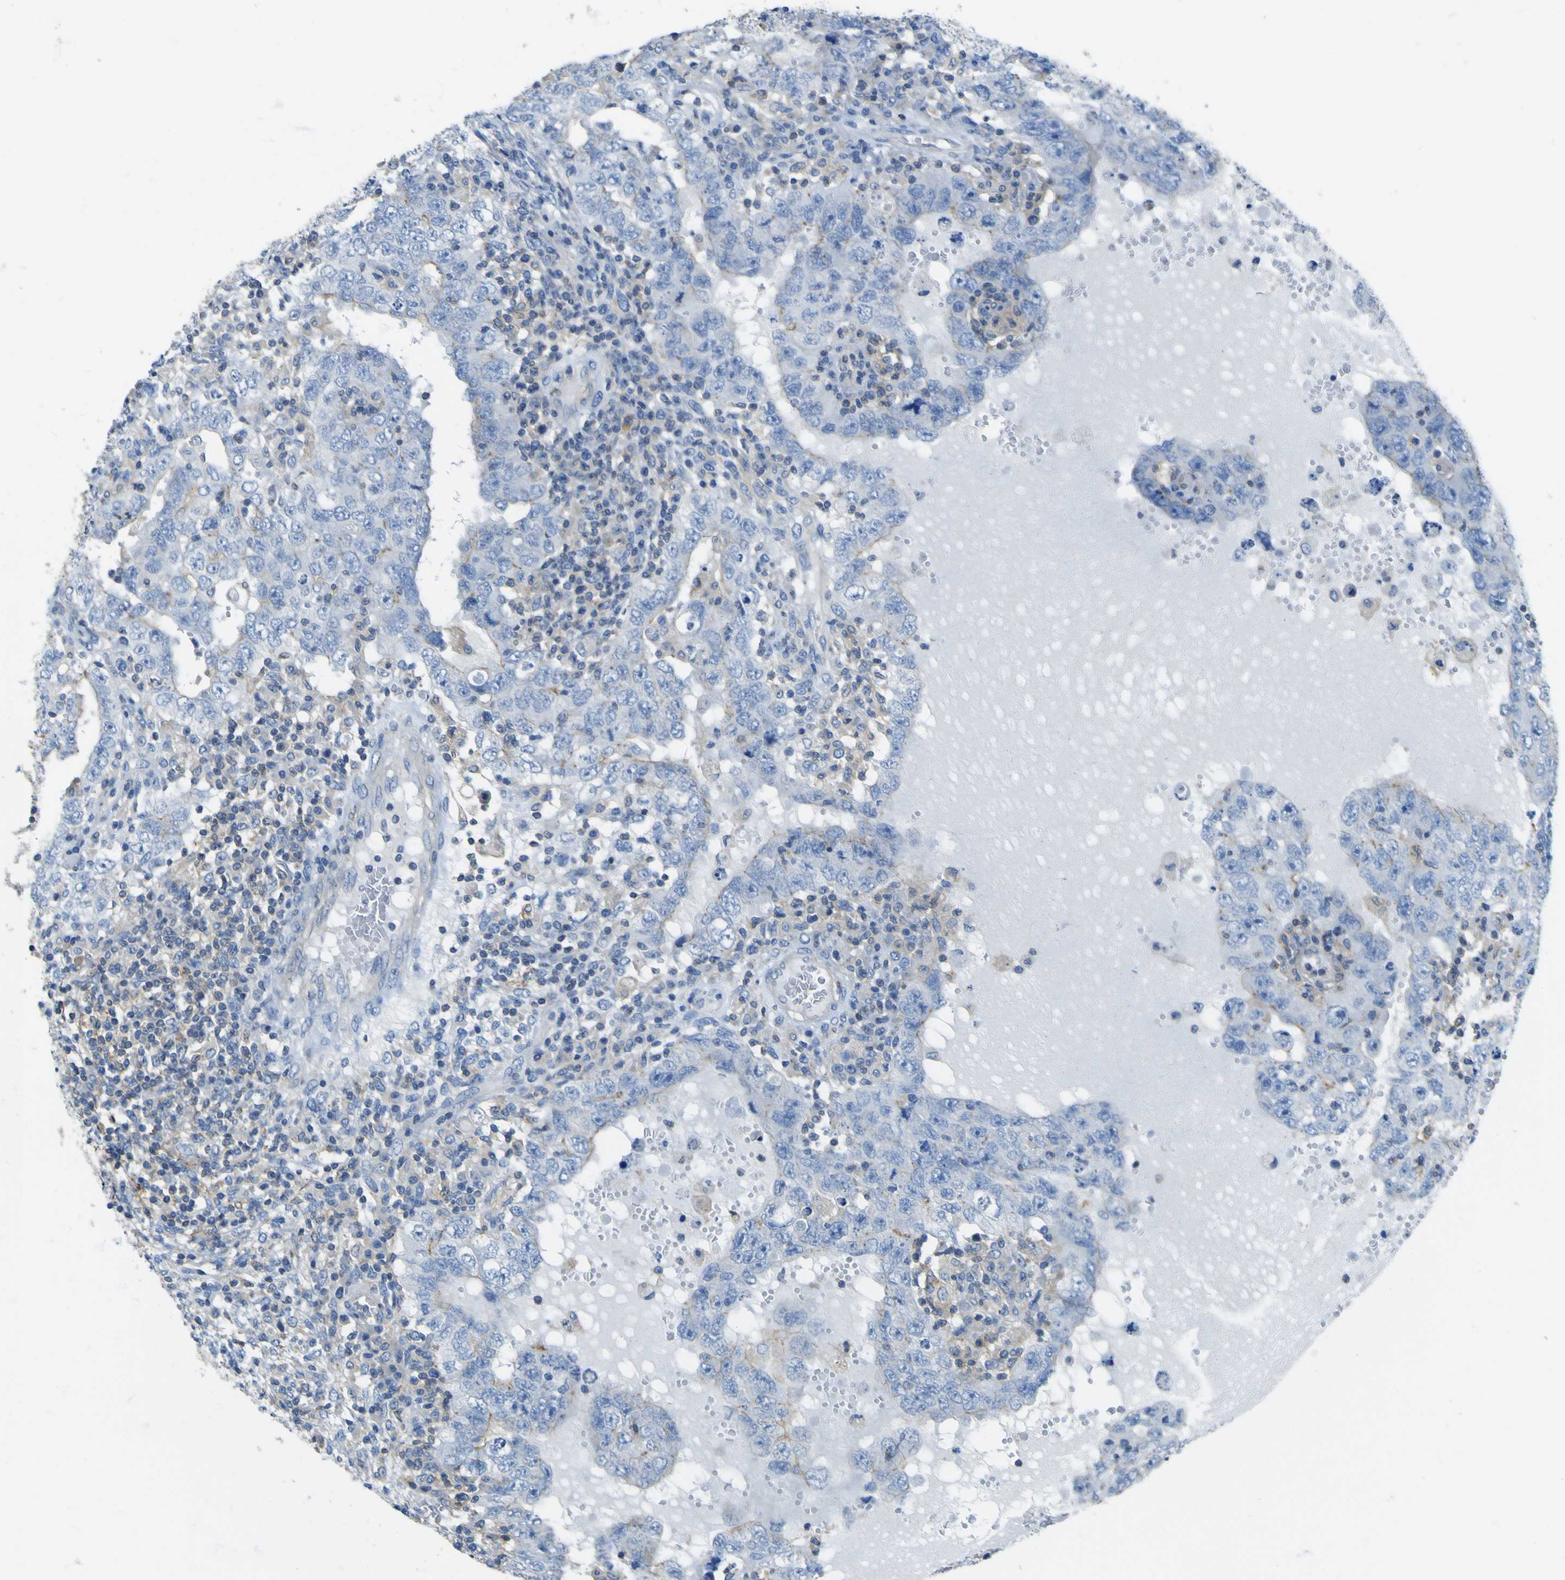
{"staining": {"intensity": "weak", "quantity": "<25%", "location": "cytoplasmic/membranous"}, "tissue": "testis cancer", "cell_type": "Tumor cells", "image_type": "cancer", "snomed": [{"axis": "morphology", "description": "Carcinoma, Embryonal, NOS"}, {"axis": "topography", "description": "Testis"}], "caption": "DAB (3,3'-diaminobenzidine) immunohistochemical staining of human embryonal carcinoma (testis) displays no significant staining in tumor cells.", "gene": "OGN", "patient": {"sex": "male", "age": 26}}